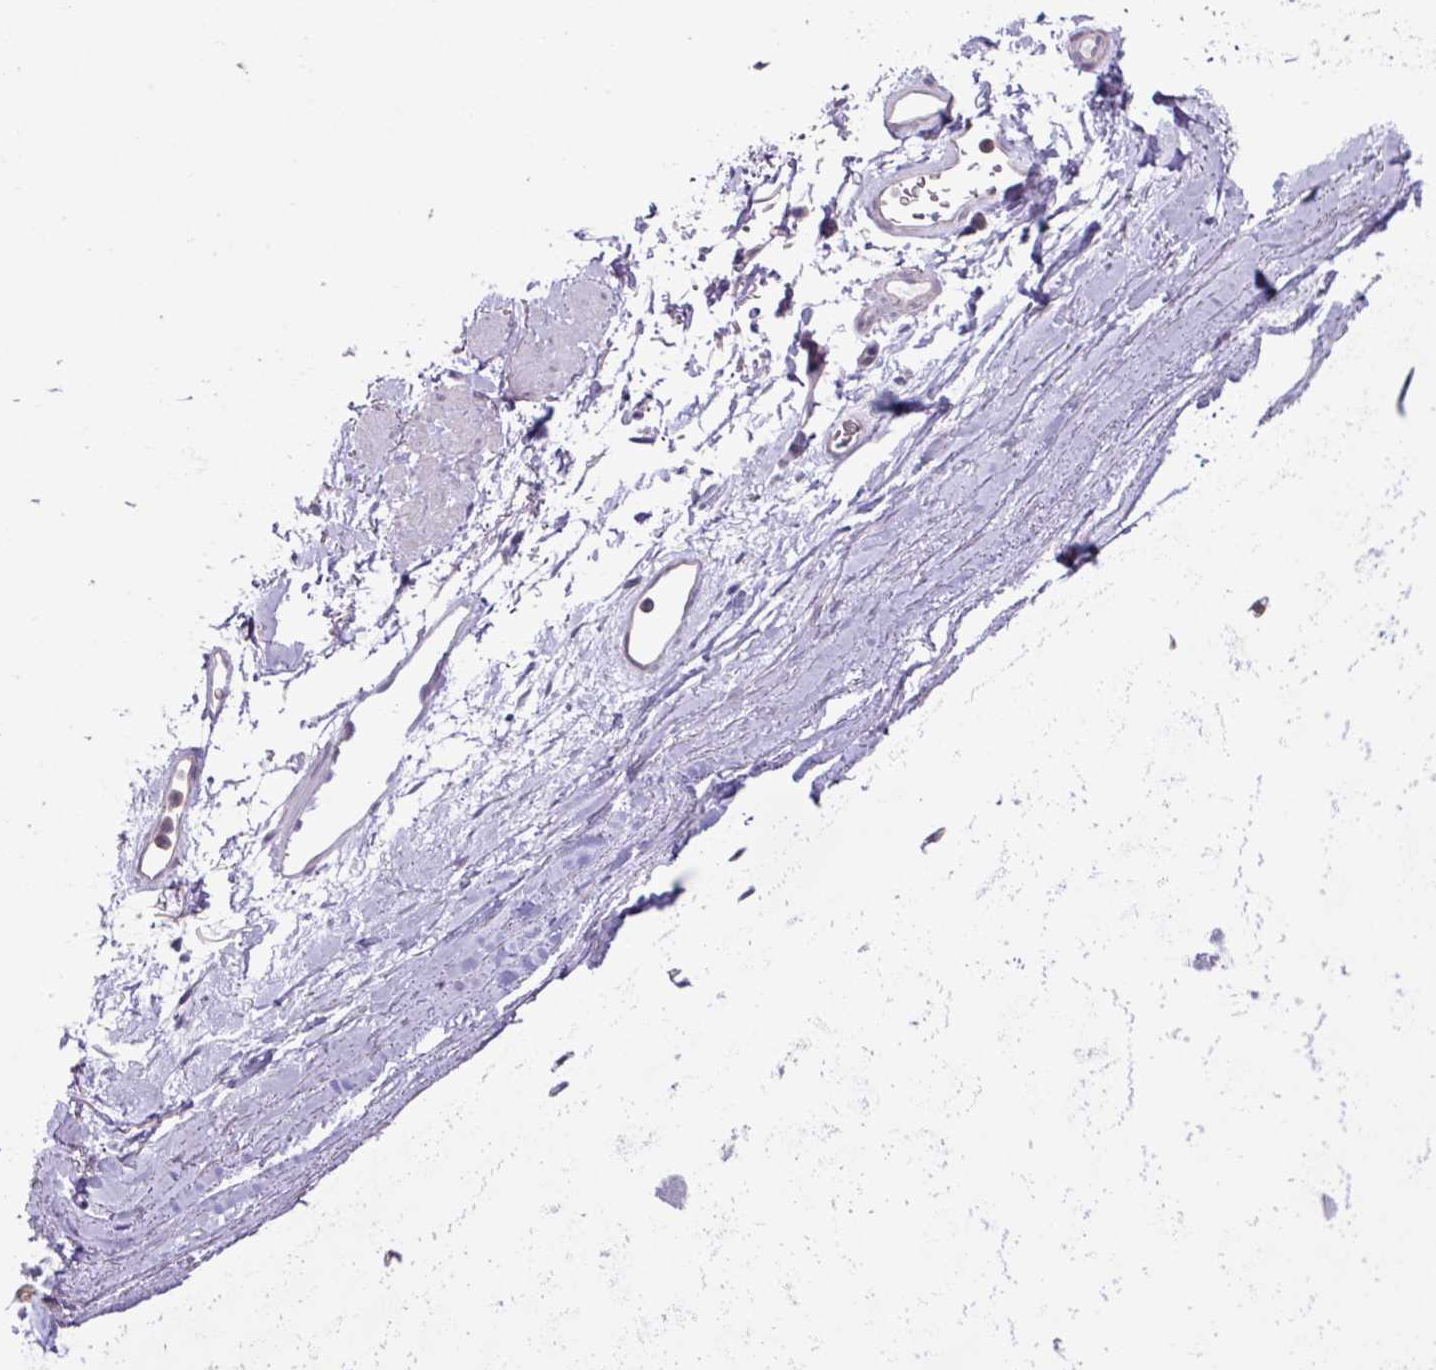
{"staining": {"intensity": "negative", "quantity": "none", "location": "none"}, "tissue": "adipose tissue", "cell_type": "Adipocytes", "image_type": "normal", "snomed": [{"axis": "morphology", "description": "Normal tissue, NOS"}, {"axis": "topography", "description": "Lymph node"}, {"axis": "topography", "description": "Cartilage tissue"}, {"axis": "topography", "description": "Bronchus"}], "caption": "High power microscopy image of an immunohistochemistry histopathology image of normal adipose tissue, revealing no significant expression in adipocytes. (Stains: DAB (3,3'-diaminobenzidine) IHC with hematoxylin counter stain, Microscopy: brightfield microscopy at high magnification).", "gene": "TTLL12", "patient": {"sex": "female", "age": 70}}